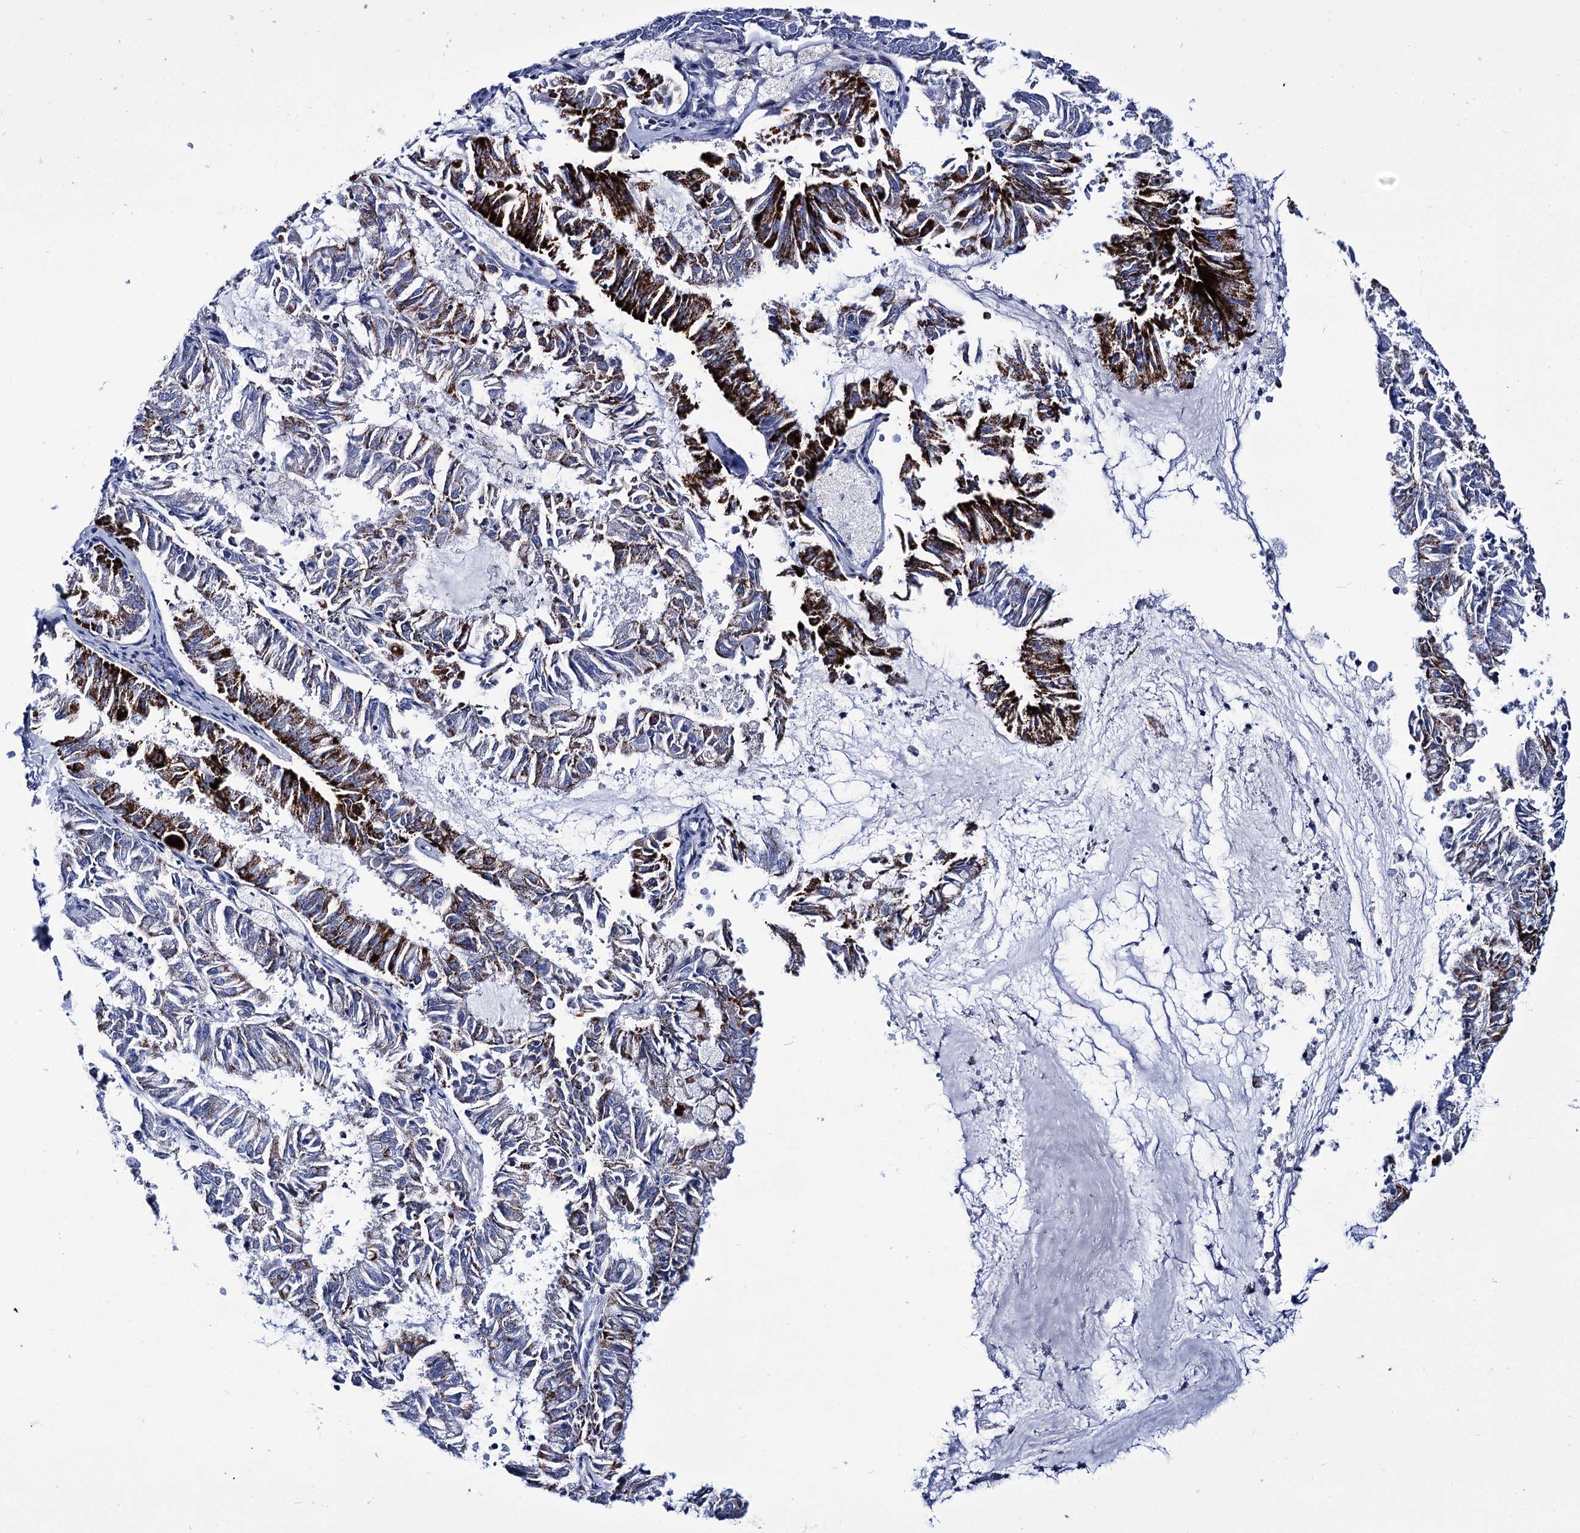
{"staining": {"intensity": "strong", "quantity": "25%-75%", "location": "cytoplasmic/membranous"}, "tissue": "endometrial cancer", "cell_type": "Tumor cells", "image_type": "cancer", "snomed": [{"axis": "morphology", "description": "Adenocarcinoma, NOS"}, {"axis": "topography", "description": "Endometrium"}], "caption": "Strong cytoplasmic/membranous staining is appreciated in about 25%-75% of tumor cells in endometrial adenocarcinoma.", "gene": "UBASH3B", "patient": {"sex": "female", "age": 57}}